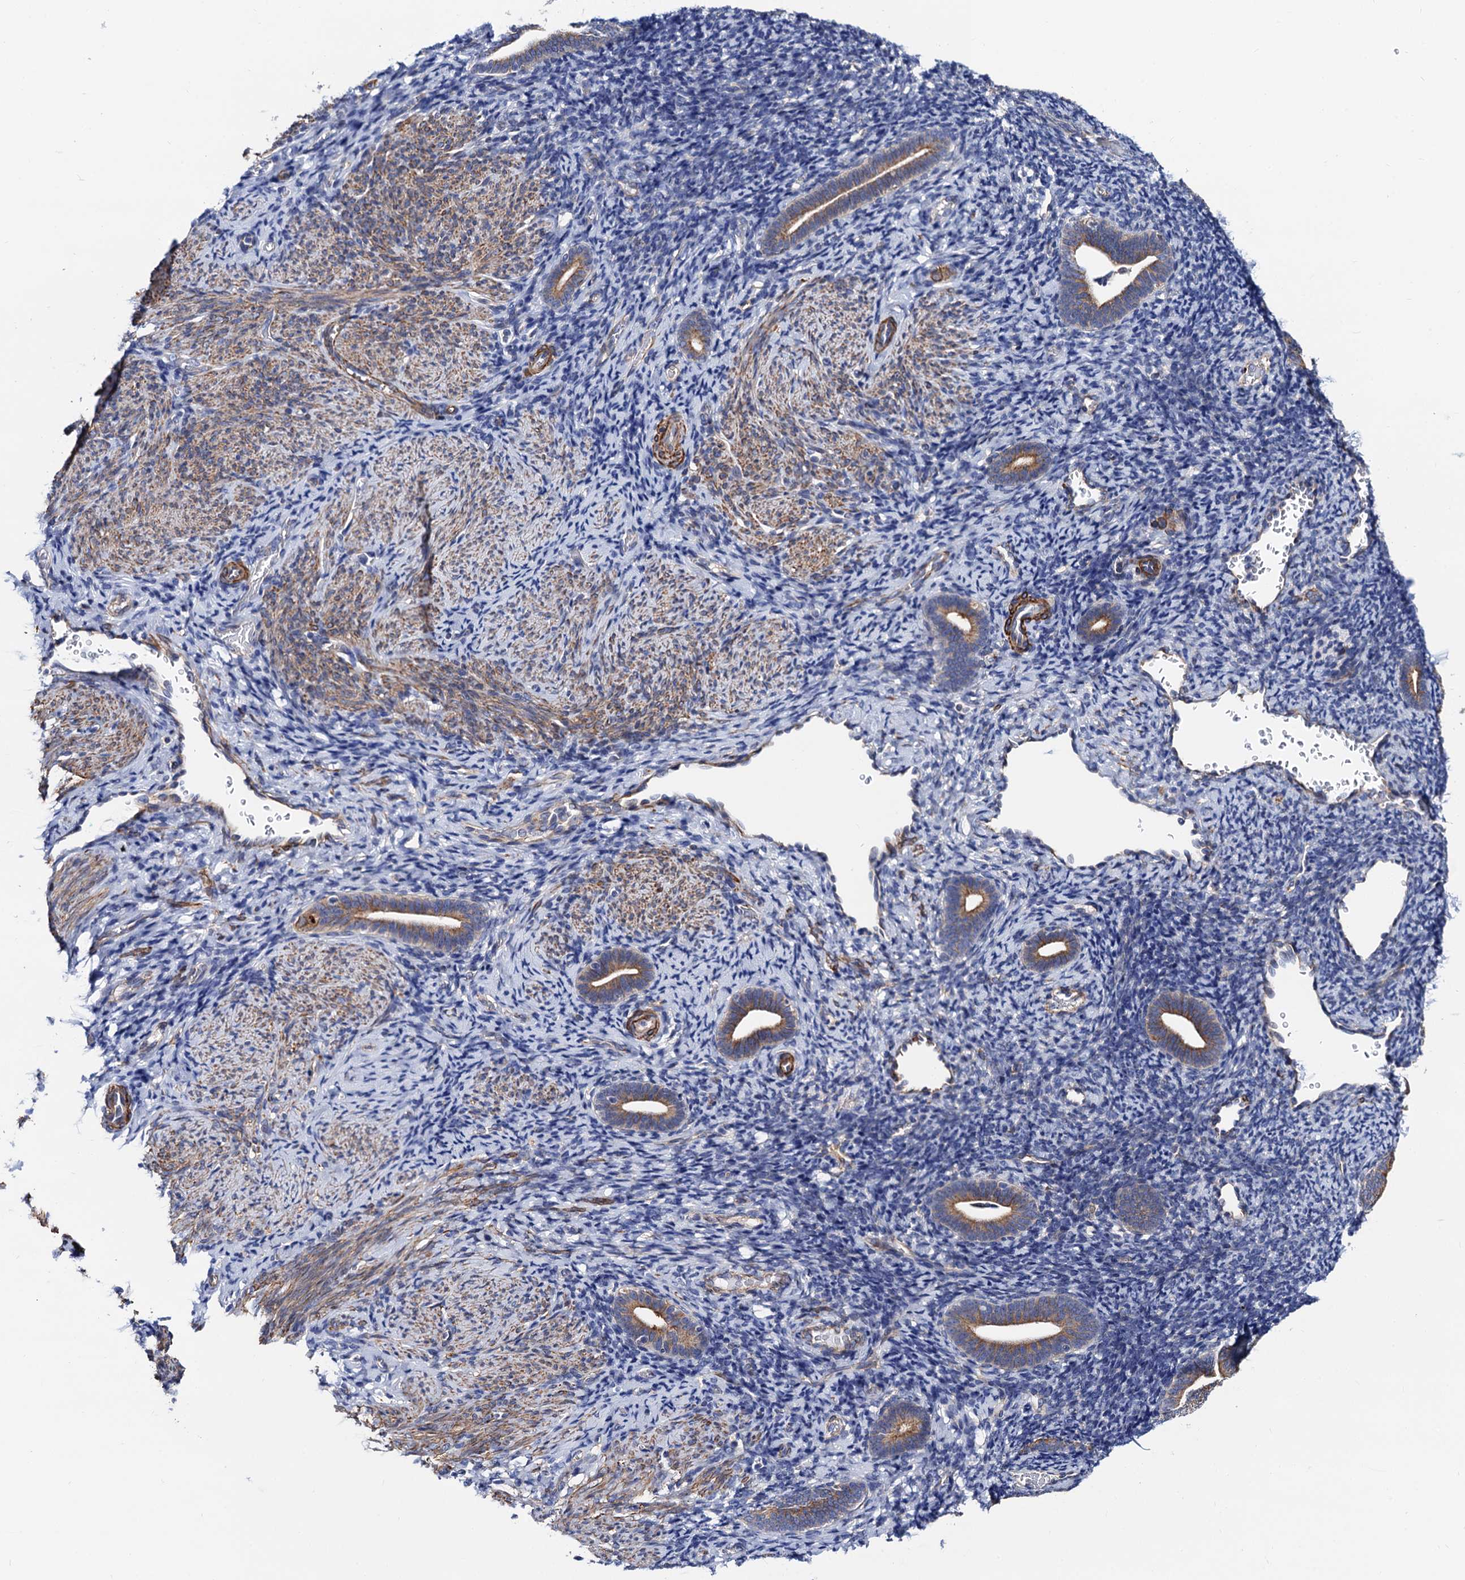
{"staining": {"intensity": "negative", "quantity": "none", "location": "none"}, "tissue": "endometrium", "cell_type": "Cells in endometrial stroma", "image_type": "normal", "snomed": [{"axis": "morphology", "description": "Normal tissue, NOS"}, {"axis": "topography", "description": "Endometrium"}], "caption": "This is an immunohistochemistry micrograph of benign endometrium. There is no positivity in cells in endometrial stroma.", "gene": "ZDHHC18", "patient": {"sex": "female", "age": 51}}